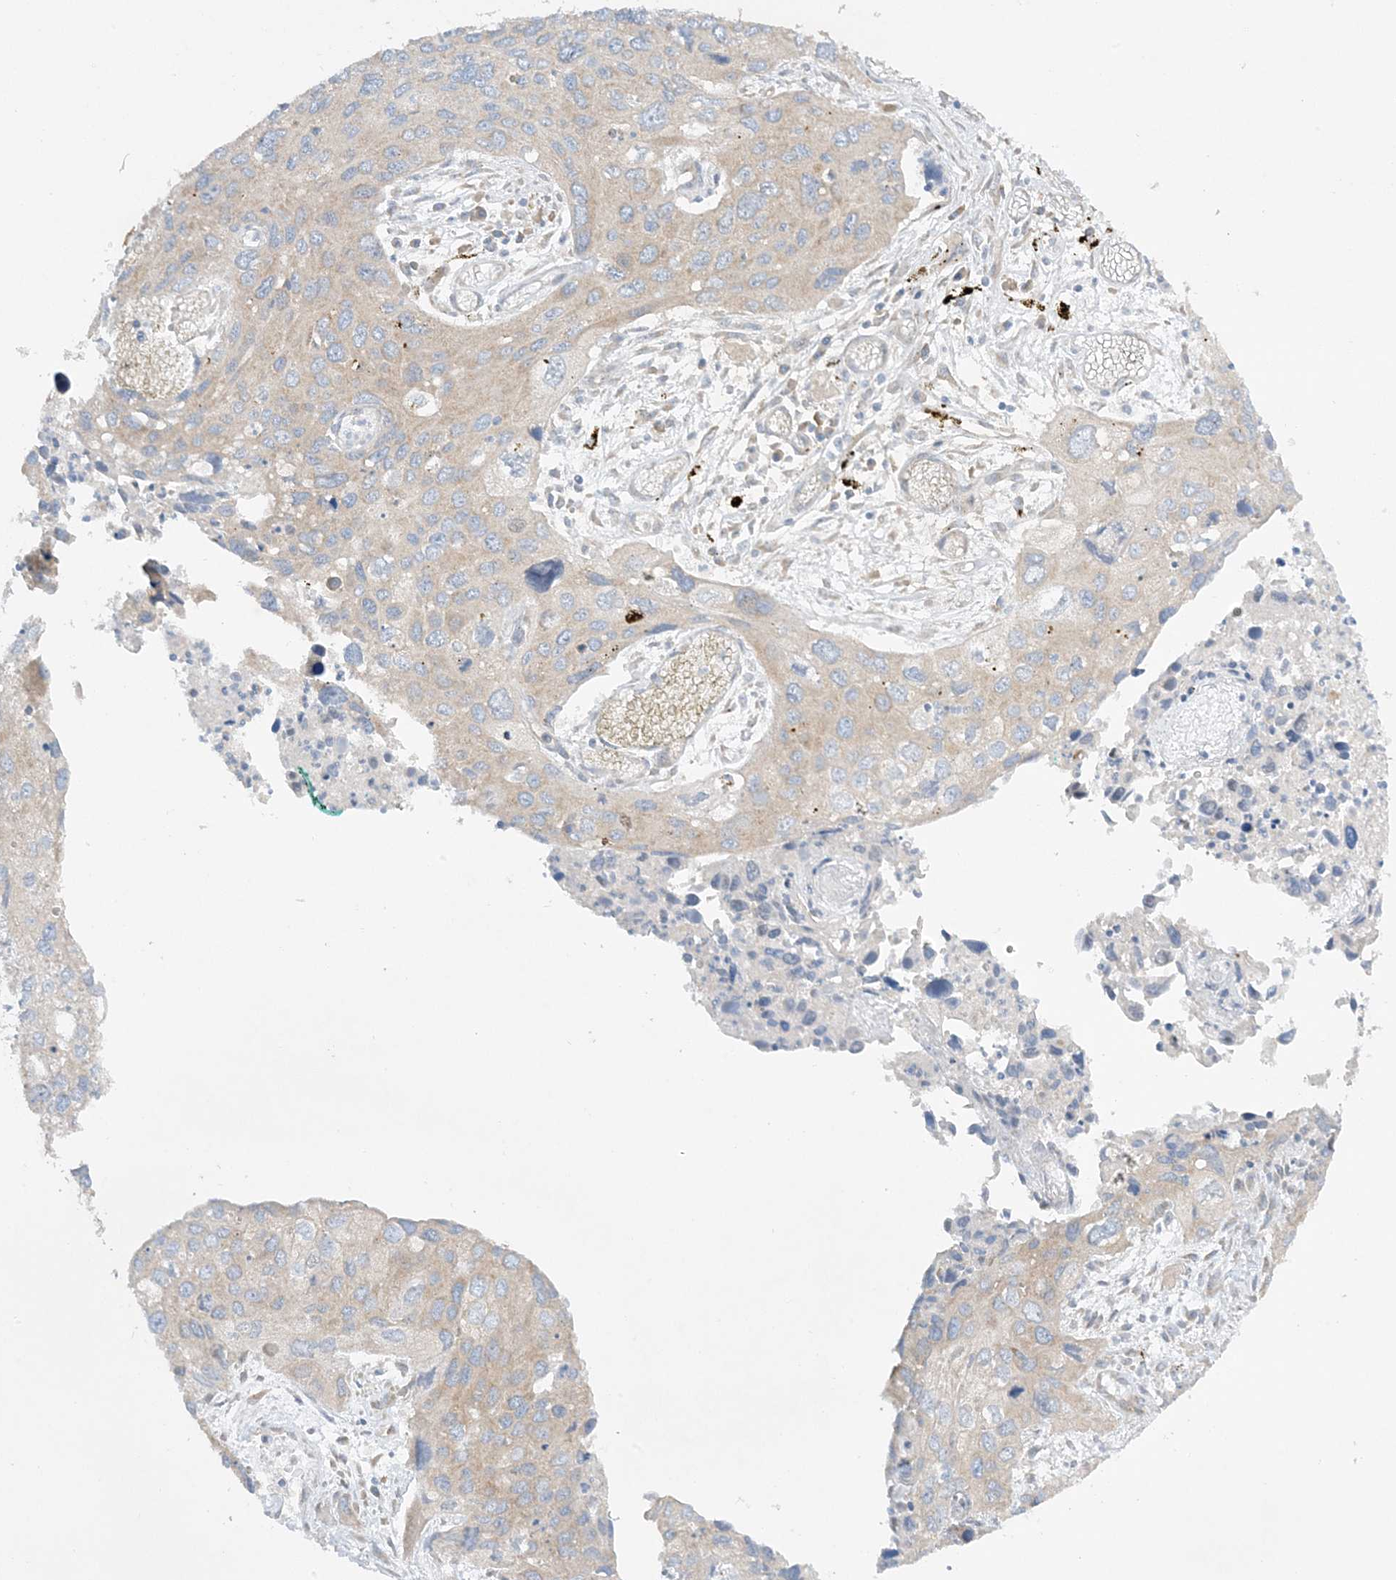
{"staining": {"intensity": "weak", "quantity": ">75%", "location": "cytoplasmic/membranous"}, "tissue": "cervical cancer", "cell_type": "Tumor cells", "image_type": "cancer", "snomed": [{"axis": "morphology", "description": "Squamous cell carcinoma, NOS"}, {"axis": "topography", "description": "Cervix"}], "caption": "A low amount of weak cytoplasmic/membranous staining is seen in about >75% of tumor cells in cervical squamous cell carcinoma tissue.", "gene": "RPP40", "patient": {"sex": "female", "age": 55}}